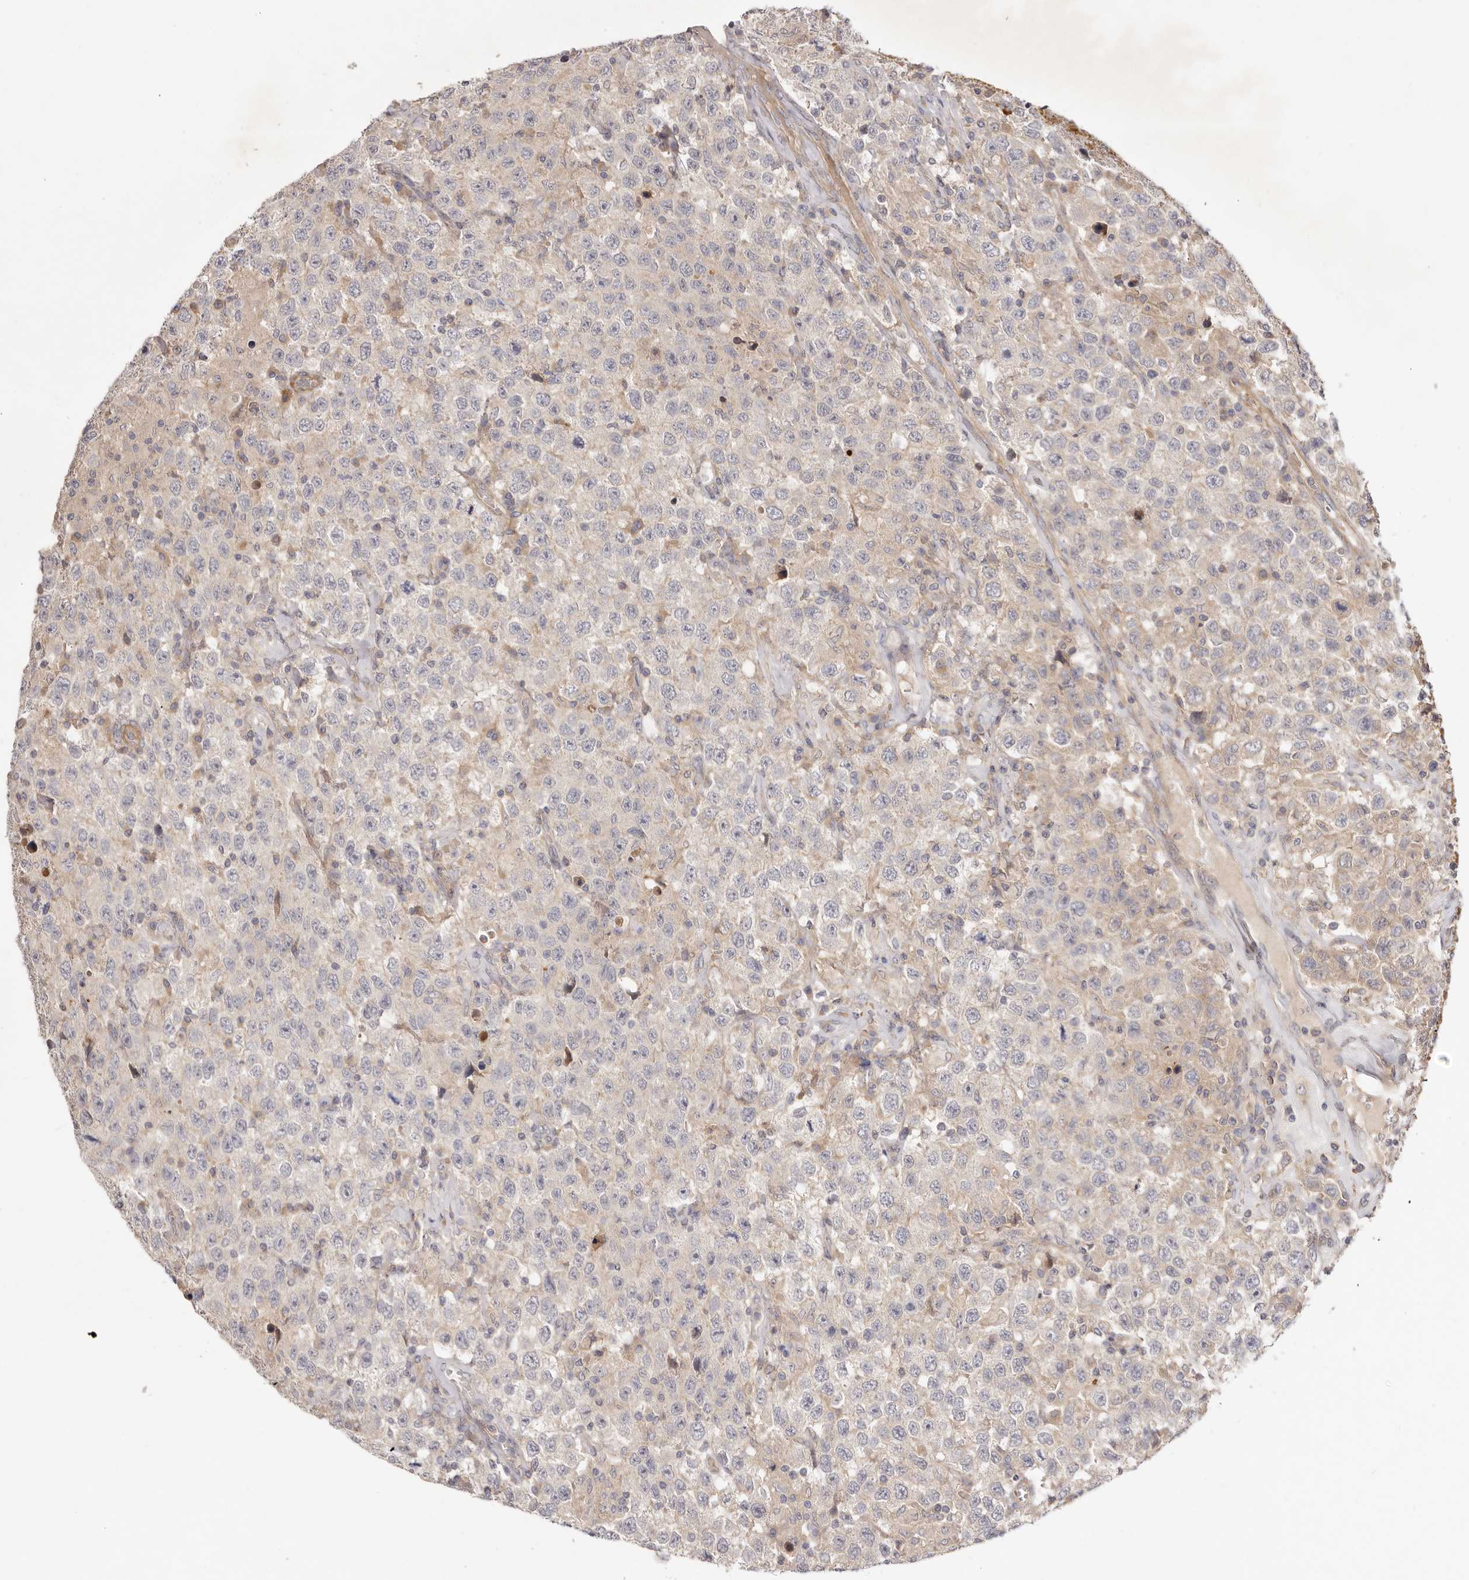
{"staining": {"intensity": "negative", "quantity": "none", "location": "none"}, "tissue": "testis cancer", "cell_type": "Tumor cells", "image_type": "cancer", "snomed": [{"axis": "morphology", "description": "Seminoma, NOS"}, {"axis": "topography", "description": "Testis"}], "caption": "Tumor cells are negative for protein expression in human seminoma (testis). (IHC, brightfield microscopy, high magnification).", "gene": "ADAMTS9", "patient": {"sex": "male", "age": 41}}